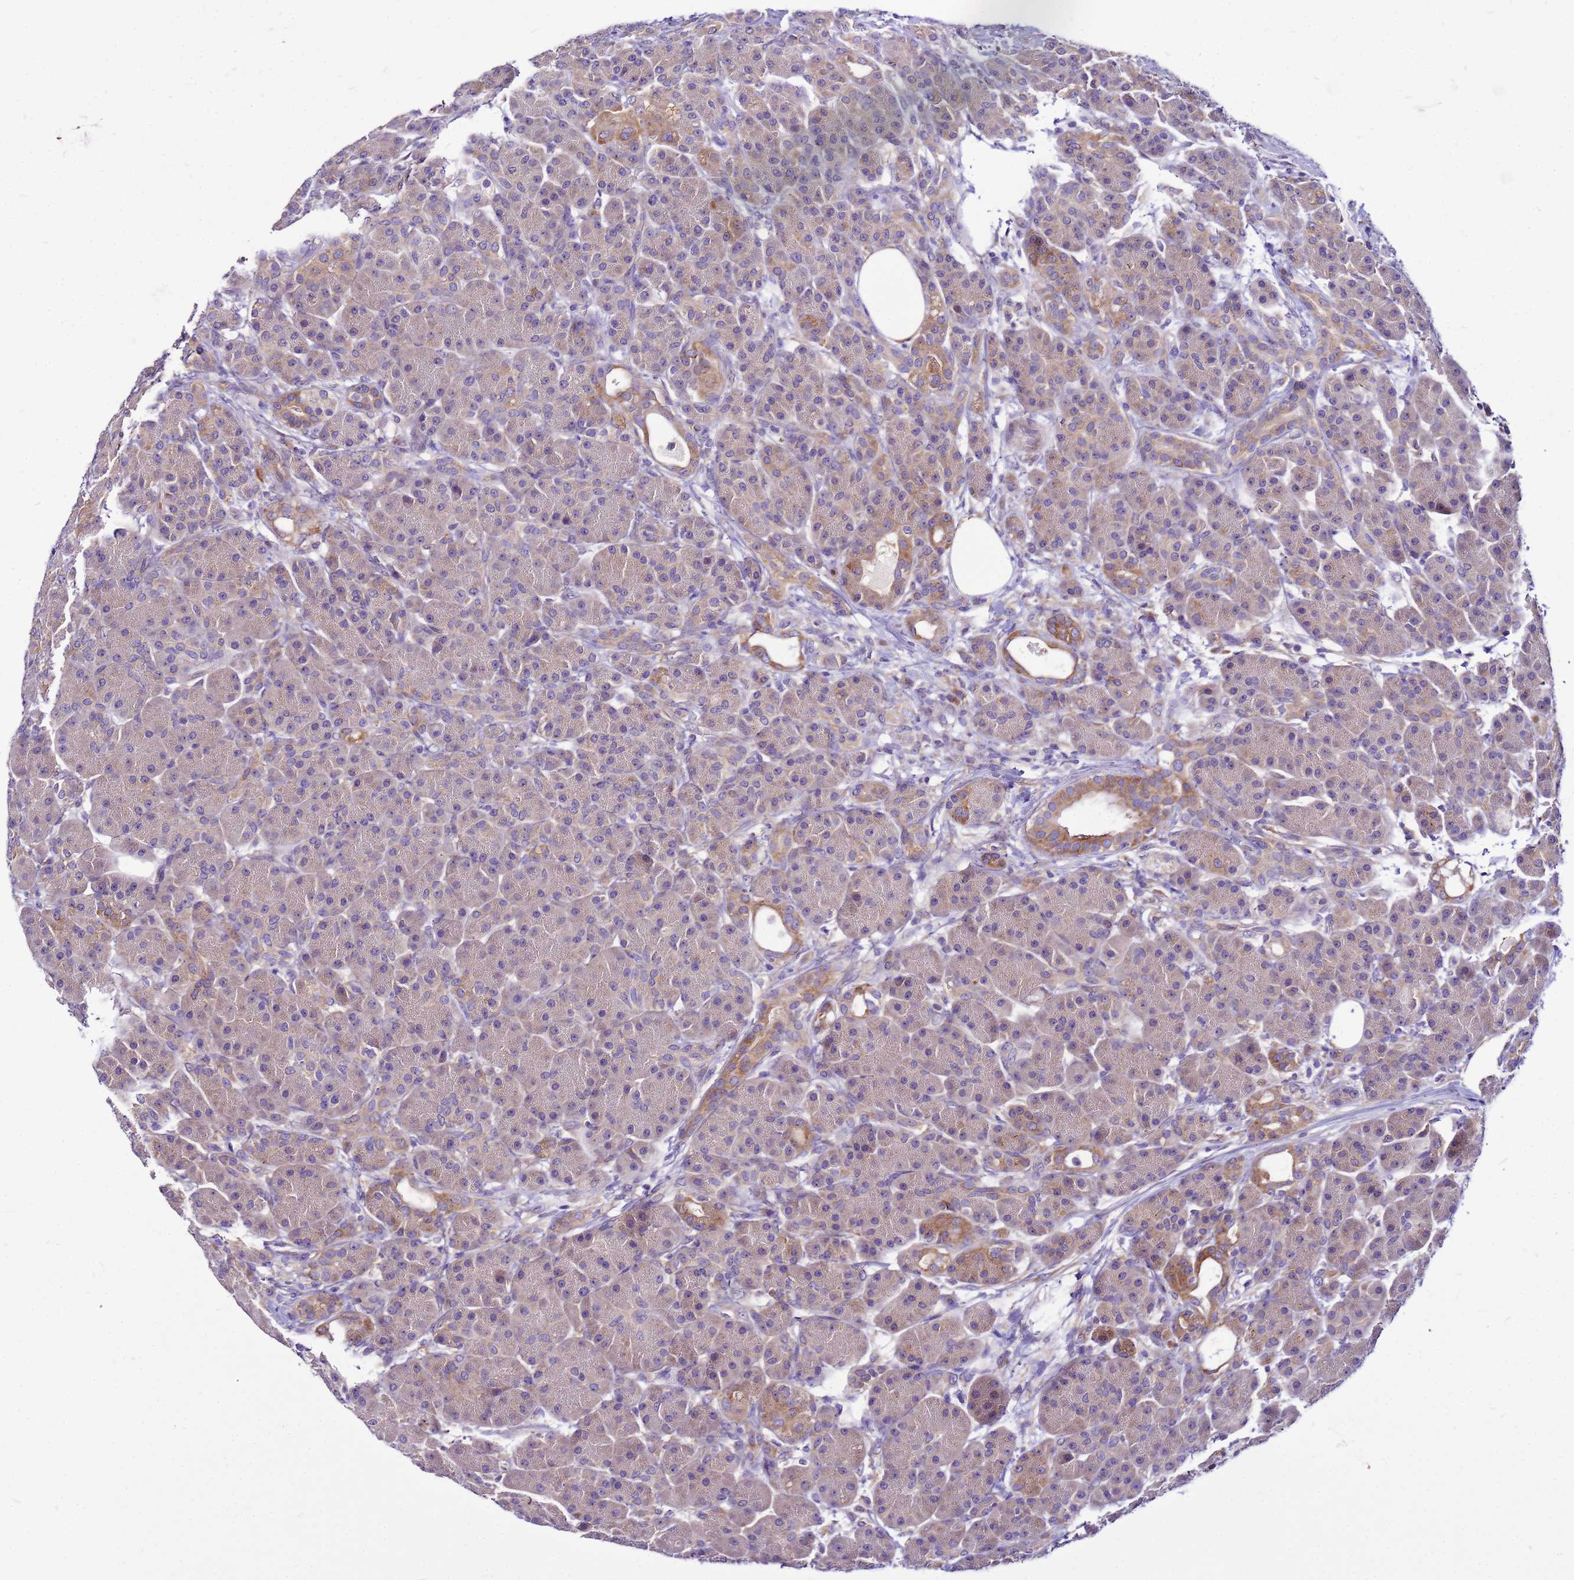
{"staining": {"intensity": "moderate", "quantity": "<25%", "location": "cytoplasmic/membranous"}, "tissue": "pancreas", "cell_type": "Exocrine glandular cells", "image_type": "normal", "snomed": [{"axis": "morphology", "description": "Normal tissue, NOS"}, {"axis": "topography", "description": "Pancreas"}], "caption": "DAB immunohistochemical staining of unremarkable pancreas demonstrates moderate cytoplasmic/membranous protein staining in approximately <25% of exocrine glandular cells. (DAB IHC with brightfield microscopy, high magnification).", "gene": "PKD1", "patient": {"sex": "male", "age": 63}}